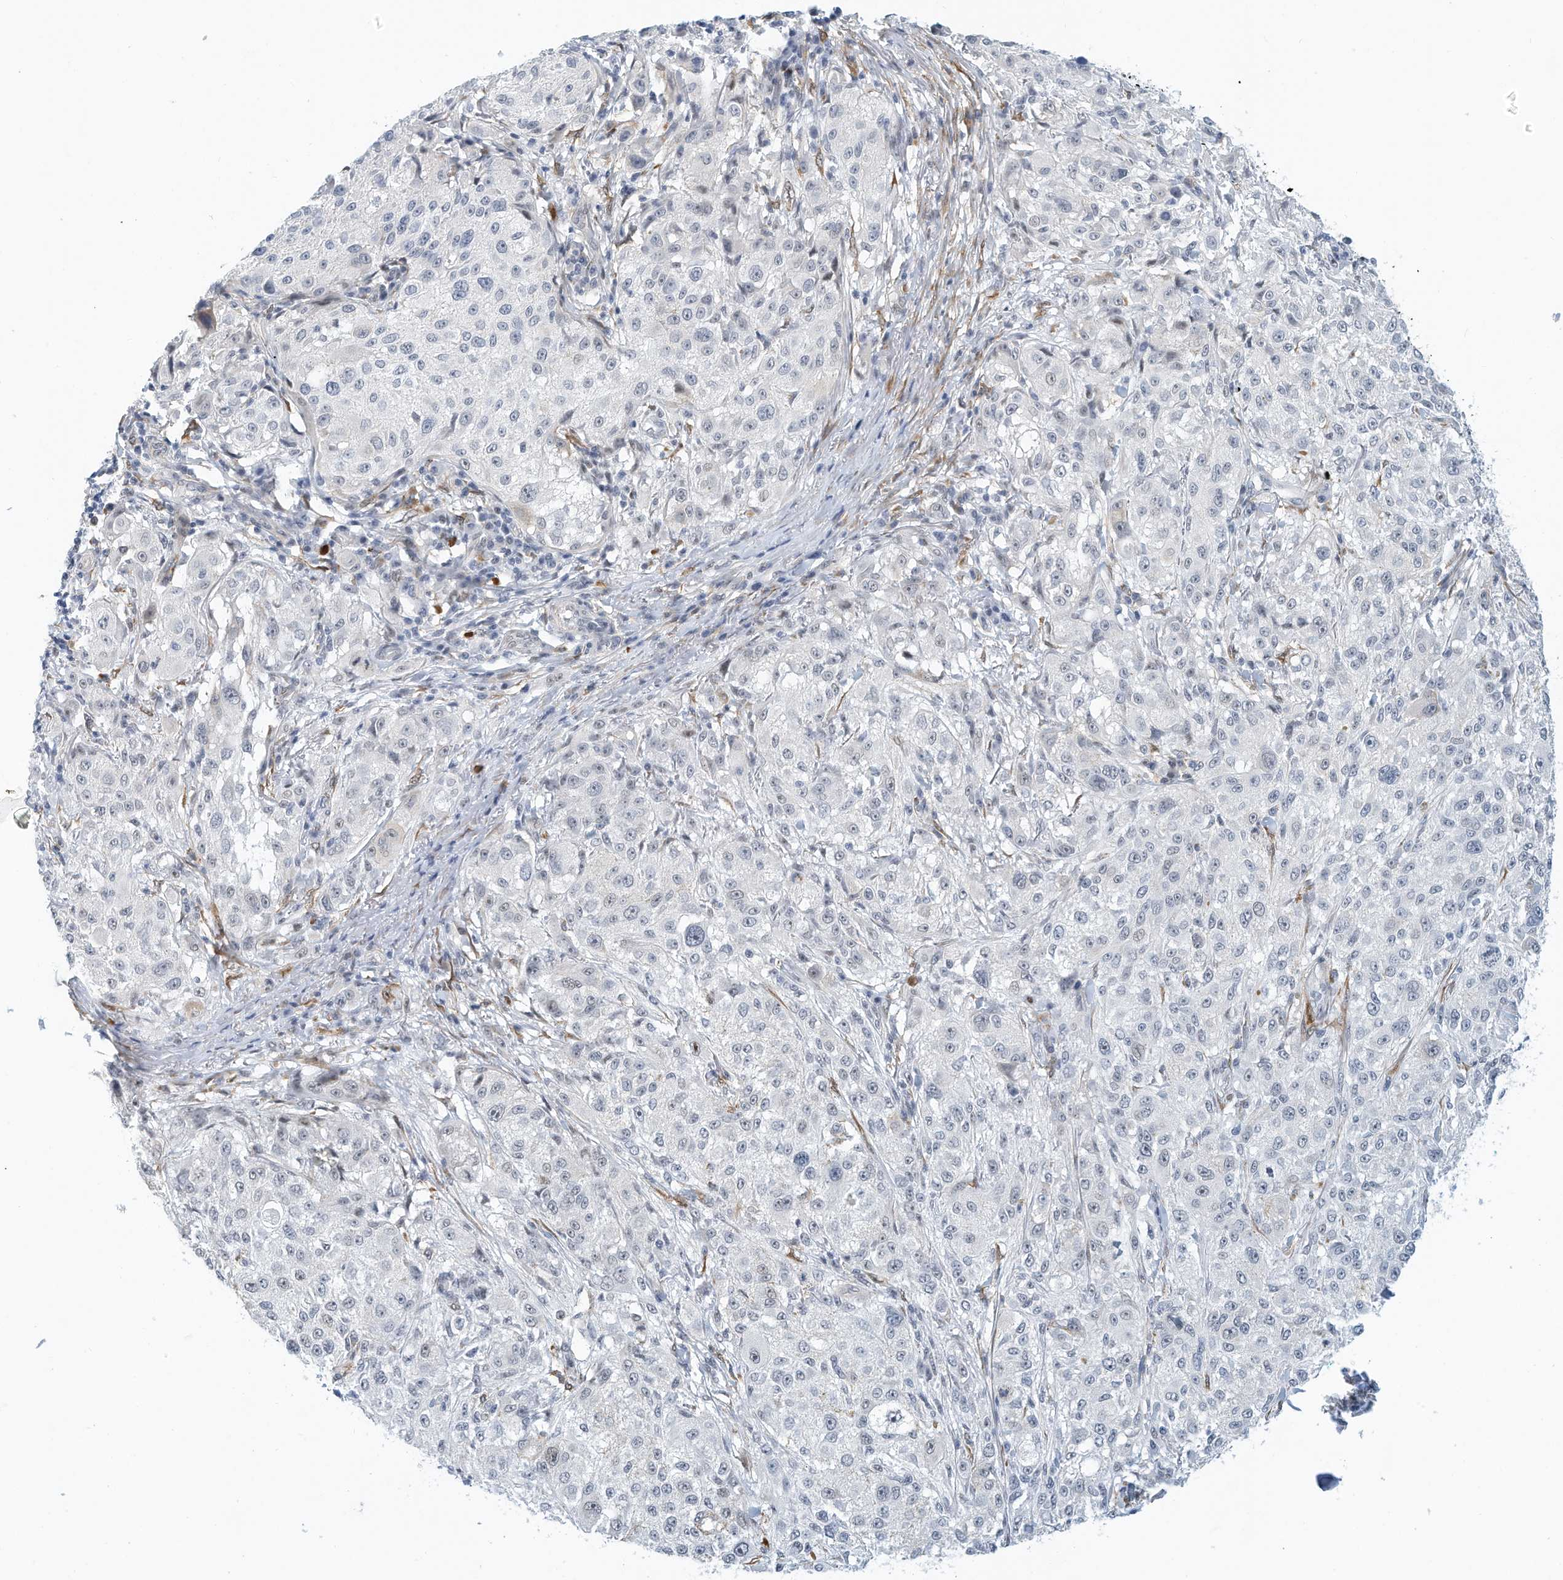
{"staining": {"intensity": "negative", "quantity": "none", "location": "none"}, "tissue": "melanoma", "cell_type": "Tumor cells", "image_type": "cancer", "snomed": [{"axis": "morphology", "description": "Necrosis, NOS"}, {"axis": "morphology", "description": "Malignant melanoma, NOS"}, {"axis": "topography", "description": "Skin"}], "caption": "Immunohistochemistry image of neoplastic tissue: malignant melanoma stained with DAB (3,3'-diaminobenzidine) exhibits no significant protein expression in tumor cells. (Brightfield microscopy of DAB immunohistochemistry at high magnification).", "gene": "ARHGAP28", "patient": {"sex": "female", "age": 87}}